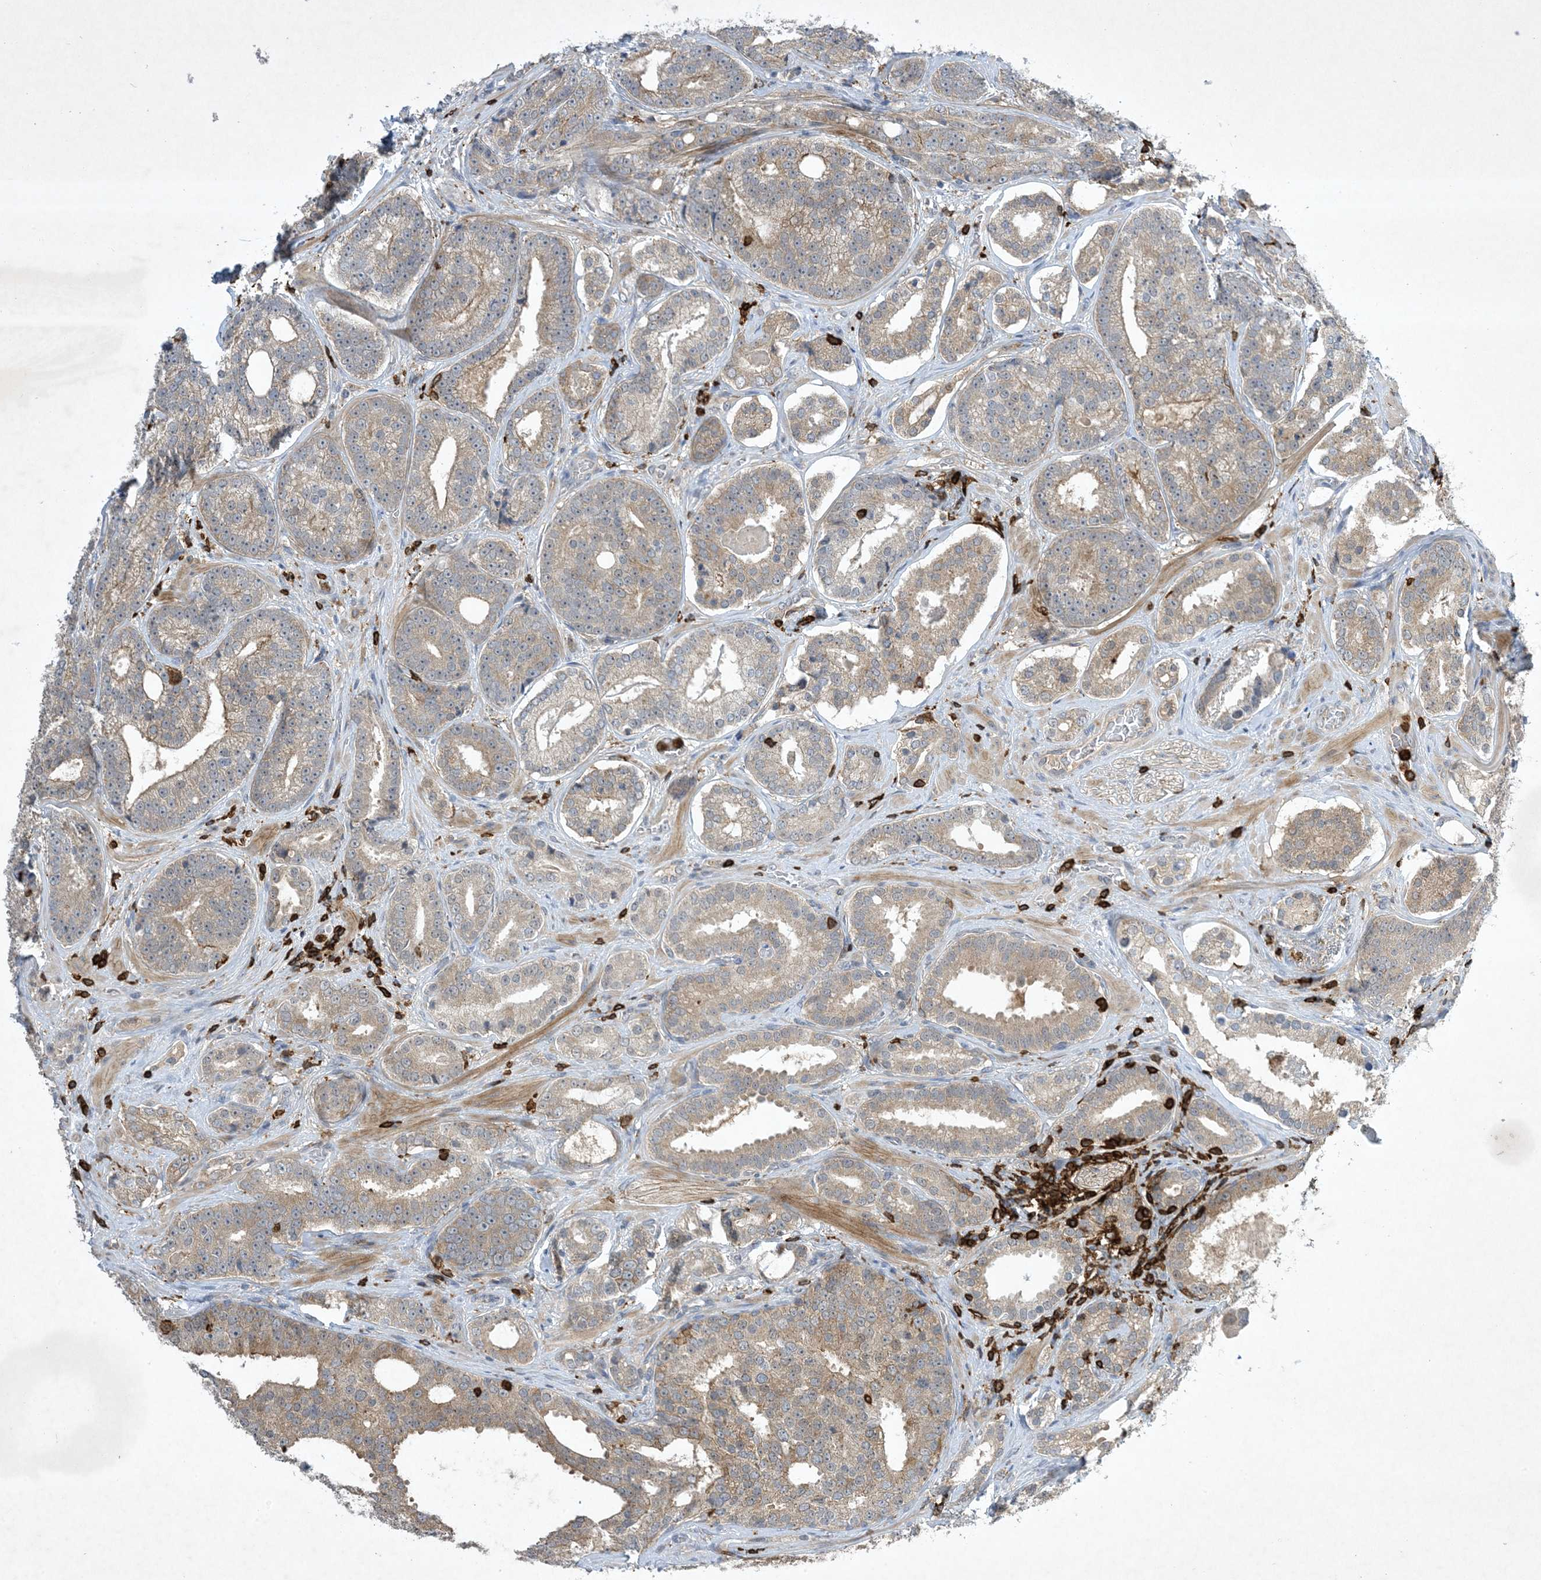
{"staining": {"intensity": "weak", "quantity": ">75%", "location": "cytoplasmic/membranous"}, "tissue": "prostate cancer", "cell_type": "Tumor cells", "image_type": "cancer", "snomed": [{"axis": "morphology", "description": "Adenocarcinoma, High grade"}, {"axis": "topography", "description": "Prostate"}], "caption": "Prostate adenocarcinoma (high-grade) tissue reveals weak cytoplasmic/membranous staining in approximately >75% of tumor cells", "gene": "AK9", "patient": {"sex": "male", "age": 60}}